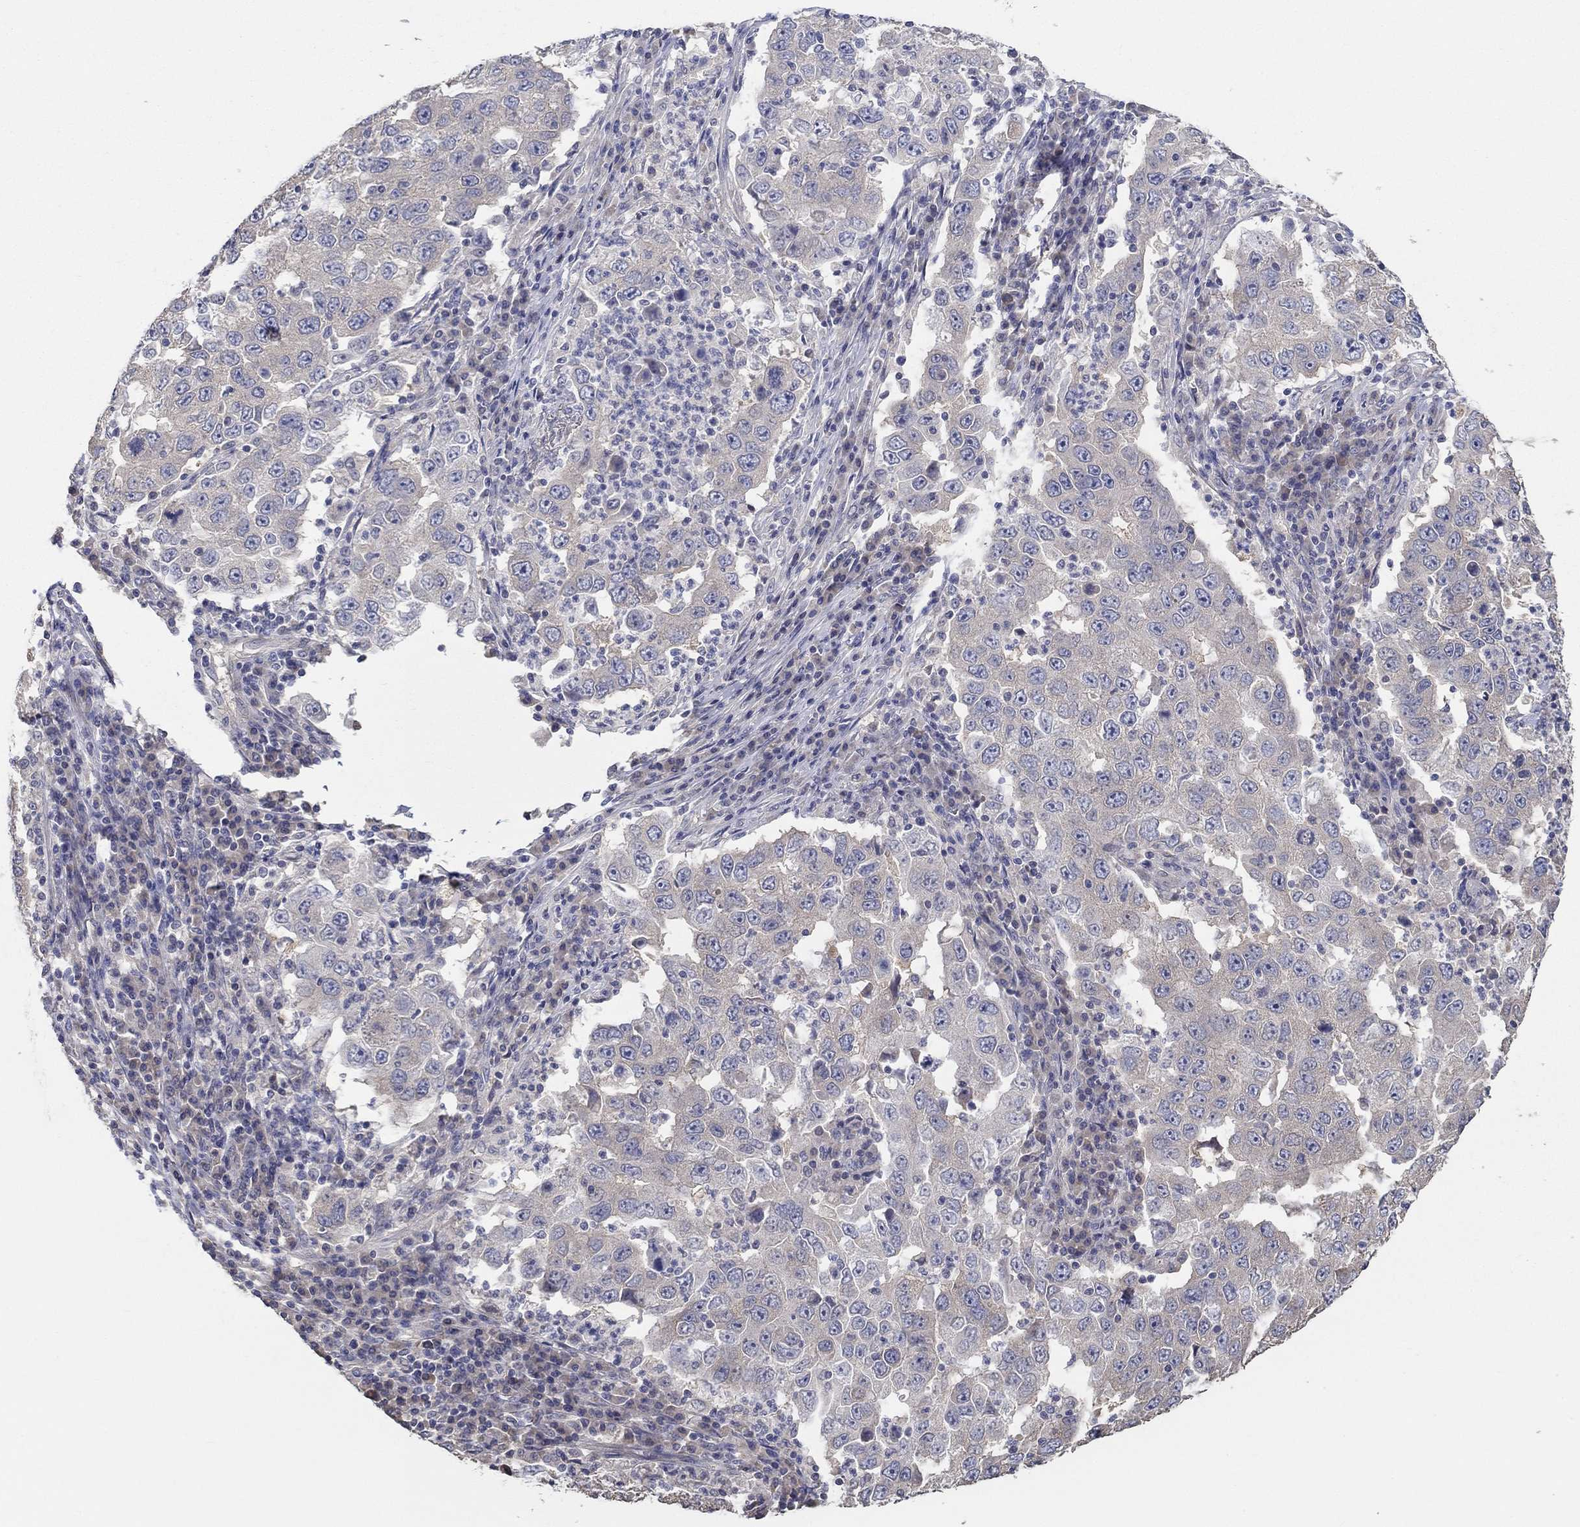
{"staining": {"intensity": "negative", "quantity": "none", "location": "none"}, "tissue": "lung cancer", "cell_type": "Tumor cells", "image_type": "cancer", "snomed": [{"axis": "morphology", "description": "Adenocarcinoma, NOS"}, {"axis": "topography", "description": "Lung"}], "caption": "This is a photomicrograph of IHC staining of lung cancer, which shows no positivity in tumor cells.", "gene": "DOCK3", "patient": {"sex": "male", "age": 73}}